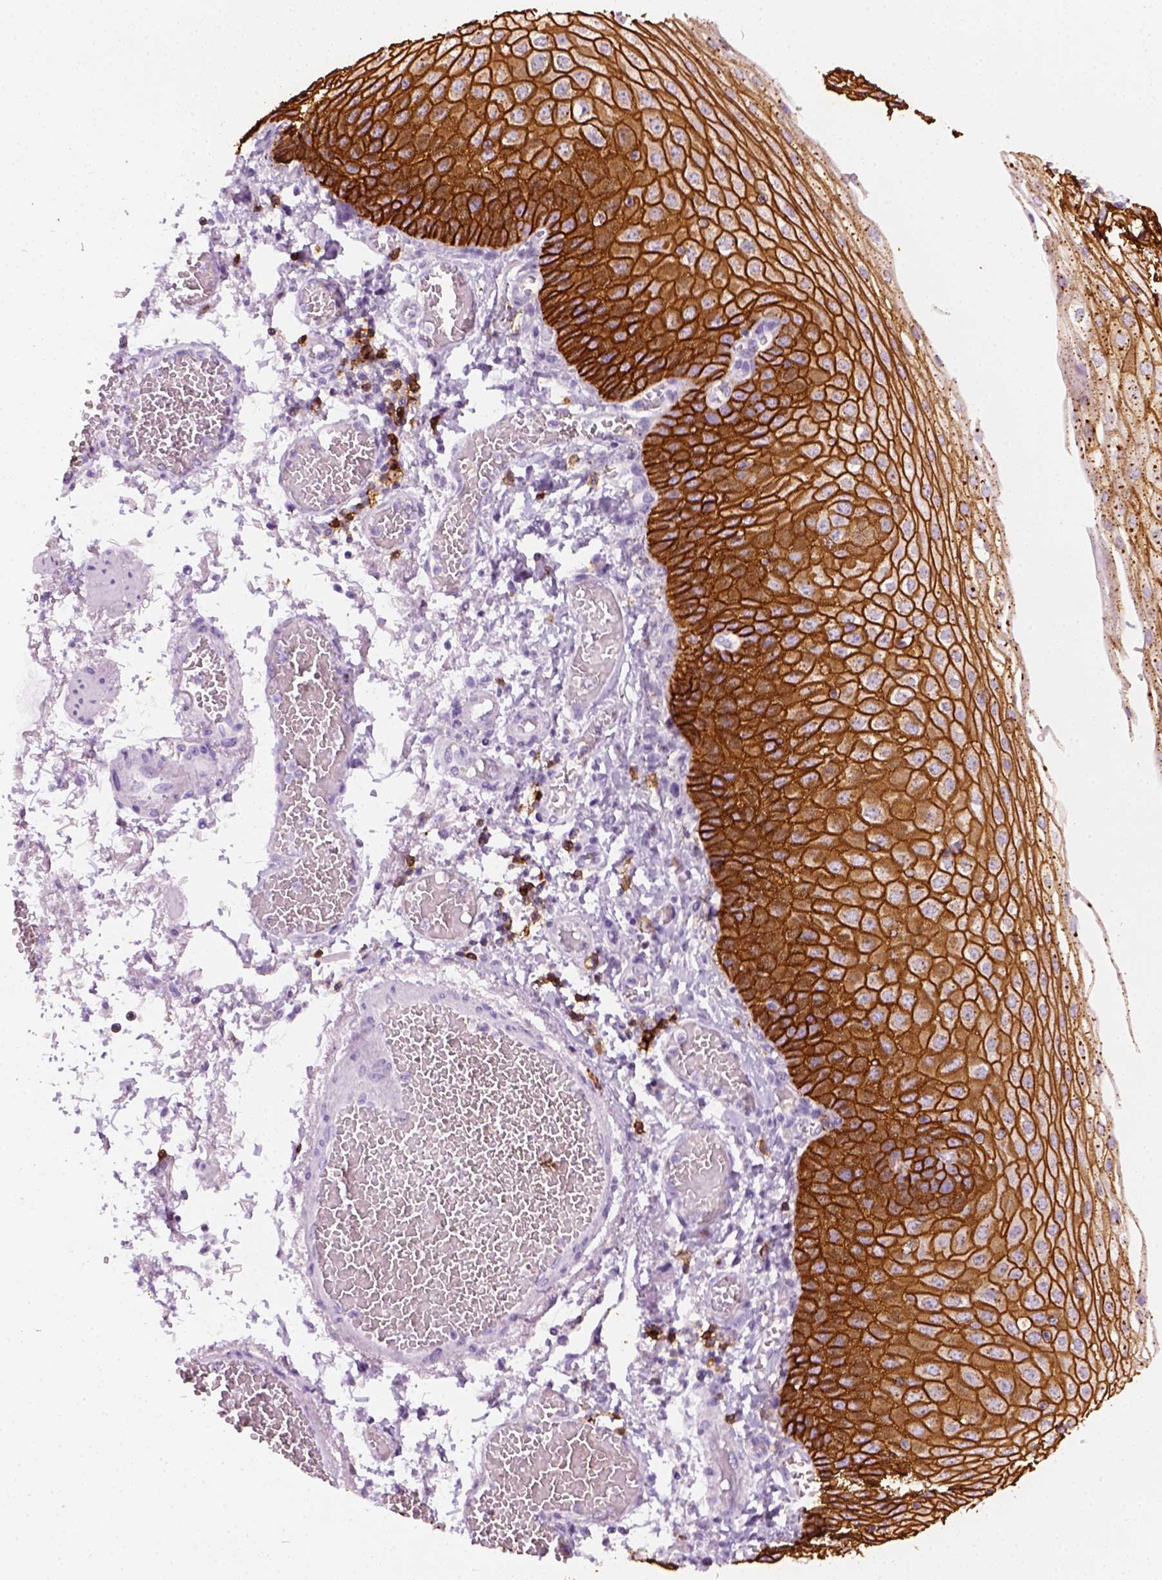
{"staining": {"intensity": "strong", "quantity": ">75%", "location": "cytoplasmic/membranous"}, "tissue": "esophagus", "cell_type": "Squamous epithelial cells", "image_type": "normal", "snomed": [{"axis": "morphology", "description": "Normal tissue, NOS"}, {"axis": "morphology", "description": "Adenocarcinoma, NOS"}, {"axis": "topography", "description": "Esophagus"}], "caption": "The photomicrograph displays staining of normal esophagus, revealing strong cytoplasmic/membranous protein staining (brown color) within squamous epithelial cells.", "gene": "AQP3", "patient": {"sex": "male", "age": 81}}